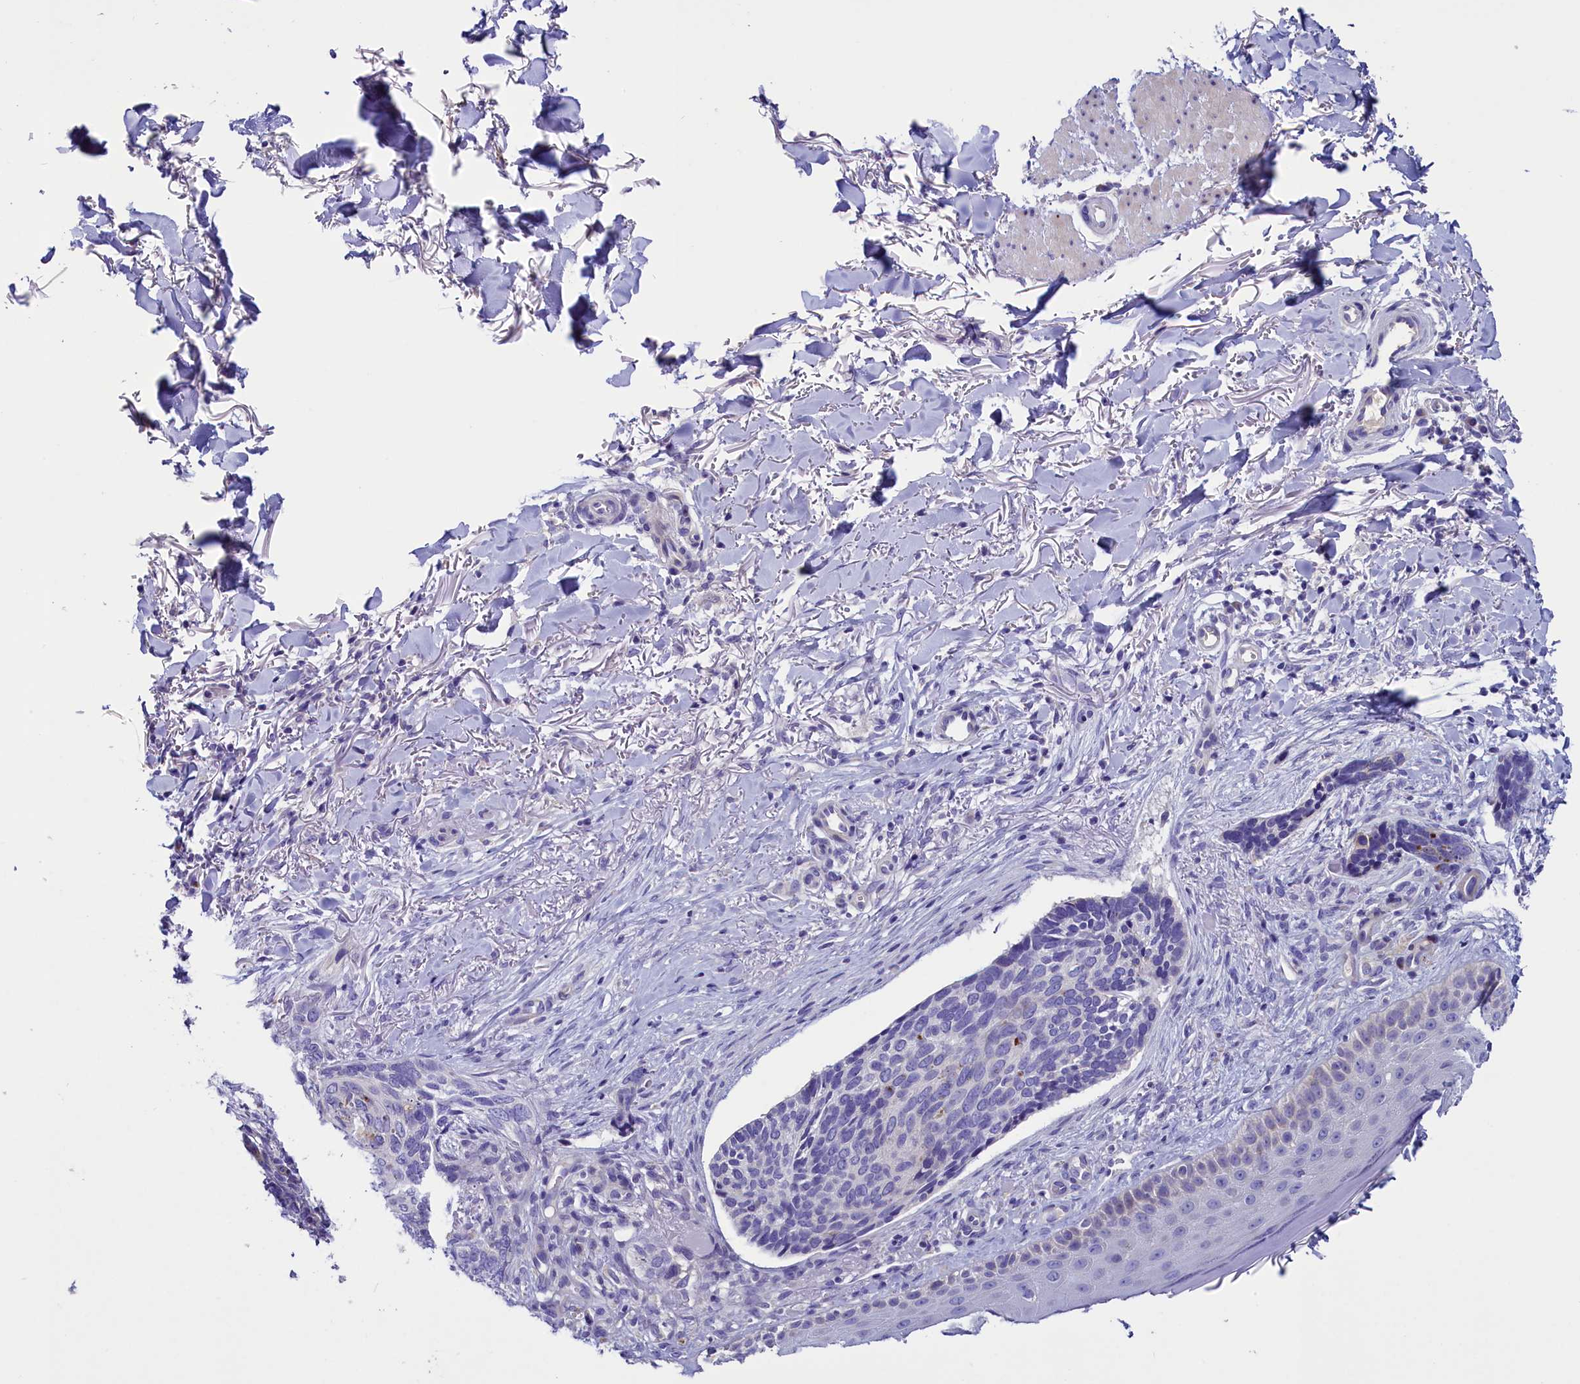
{"staining": {"intensity": "negative", "quantity": "none", "location": "none"}, "tissue": "skin cancer", "cell_type": "Tumor cells", "image_type": "cancer", "snomed": [{"axis": "morphology", "description": "Normal tissue, NOS"}, {"axis": "morphology", "description": "Basal cell carcinoma"}, {"axis": "topography", "description": "Skin"}], "caption": "IHC micrograph of neoplastic tissue: skin cancer (basal cell carcinoma) stained with DAB (3,3'-diaminobenzidine) reveals no significant protein positivity in tumor cells.", "gene": "RTTN", "patient": {"sex": "female", "age": 67}}